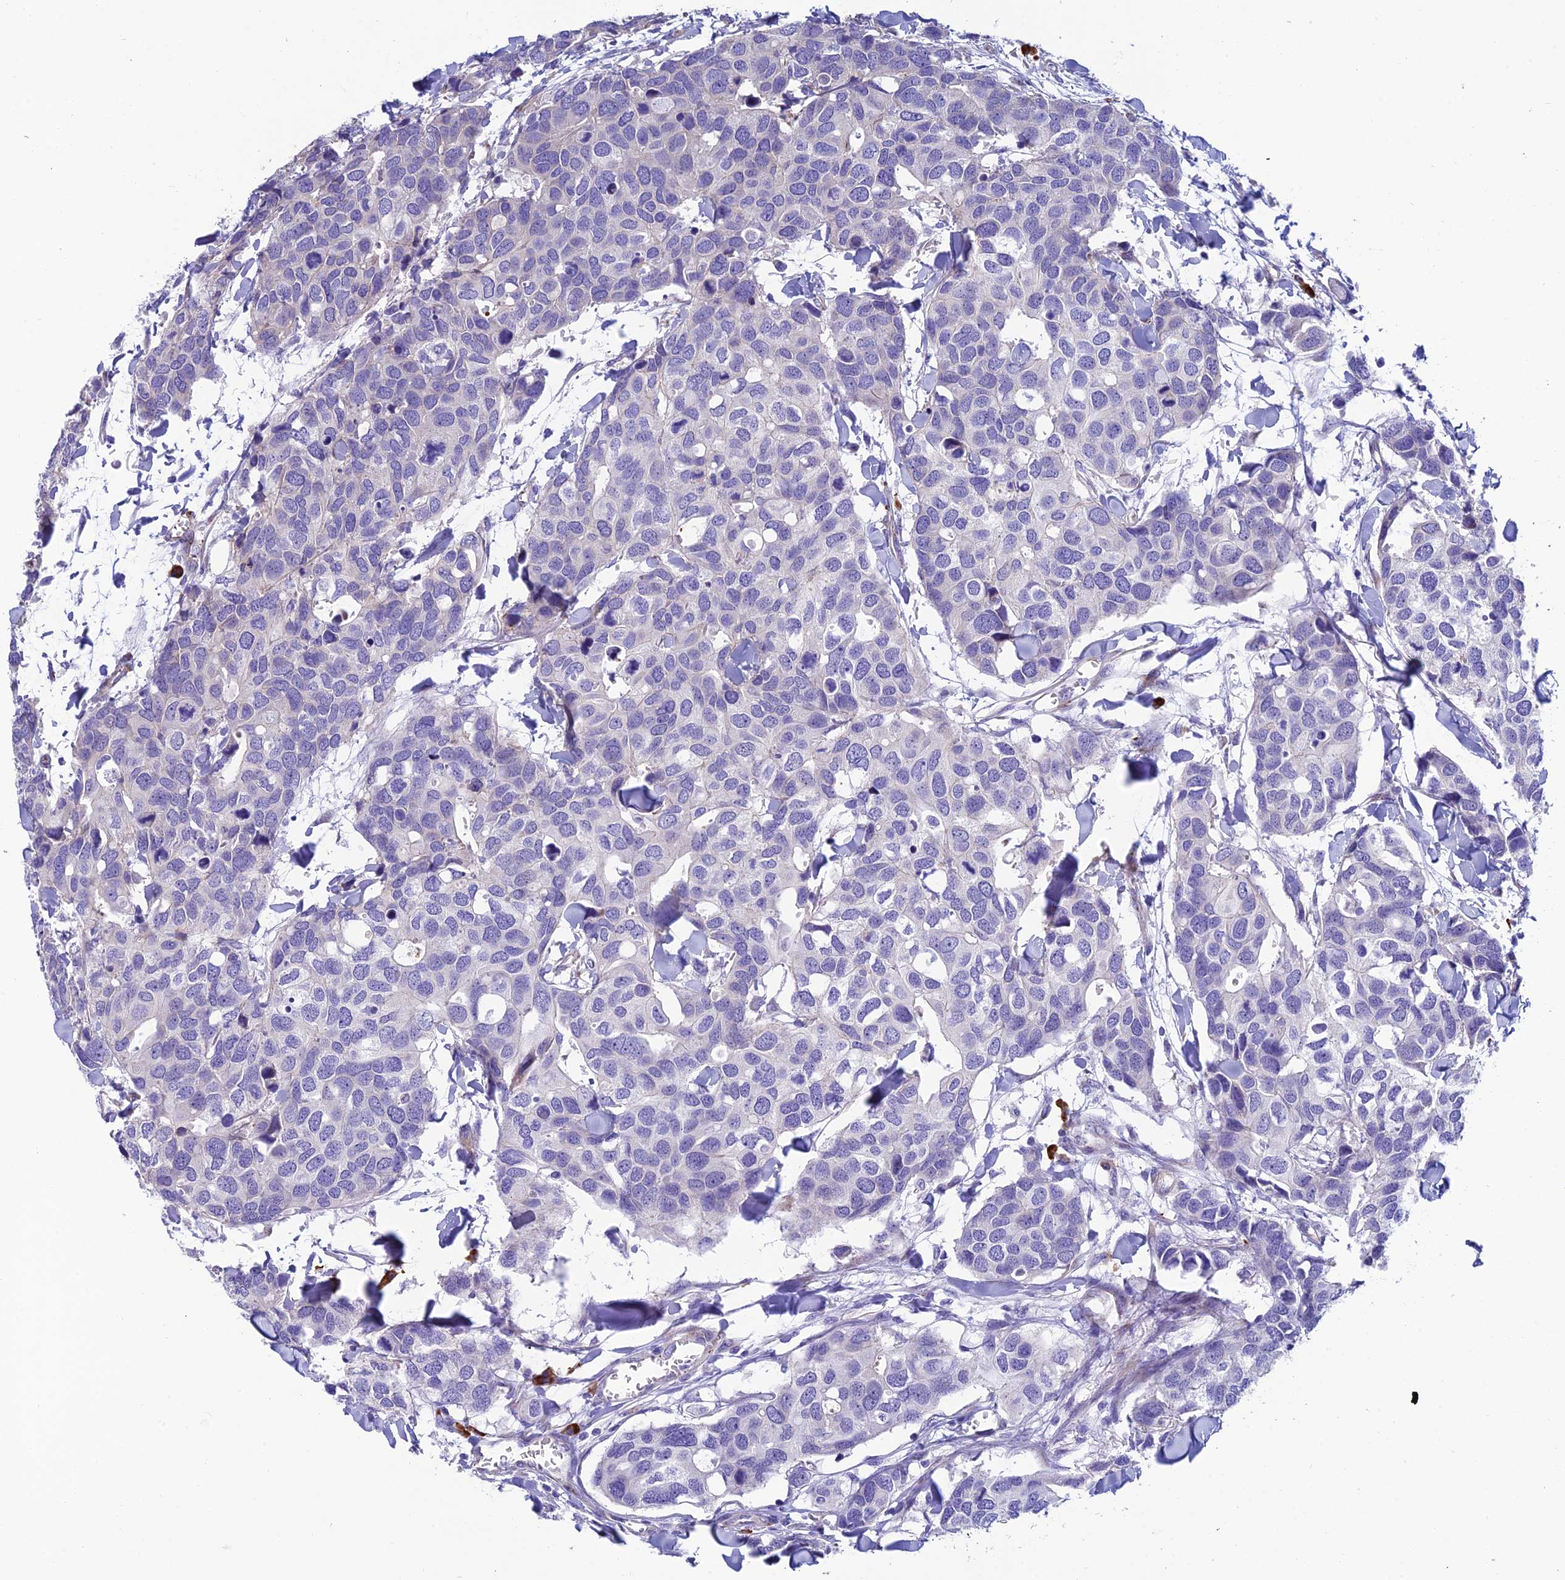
{"staining": {"intensity": "negative", "quantity": "none", "location": "none"}, "tissue": "breast cancer", "cell_type": "Tumor cells", "image_type": "cancer", "snomed": [{"axis": "morphology", "description": "Duct carcinoma"}, {"axis": "topography", "description": "Breast"}], "caption": "The image displays no significant expression in tumor cells of infiltrating ductal carcinoma (breast). Brightfield microscopy of immunohistochemistry (IHC) stained with DAB (brown) and hematoxylin (blue), captured at high magnification.", "gene": "MACIR", "patient": {"sex": "female", "age": 83}}